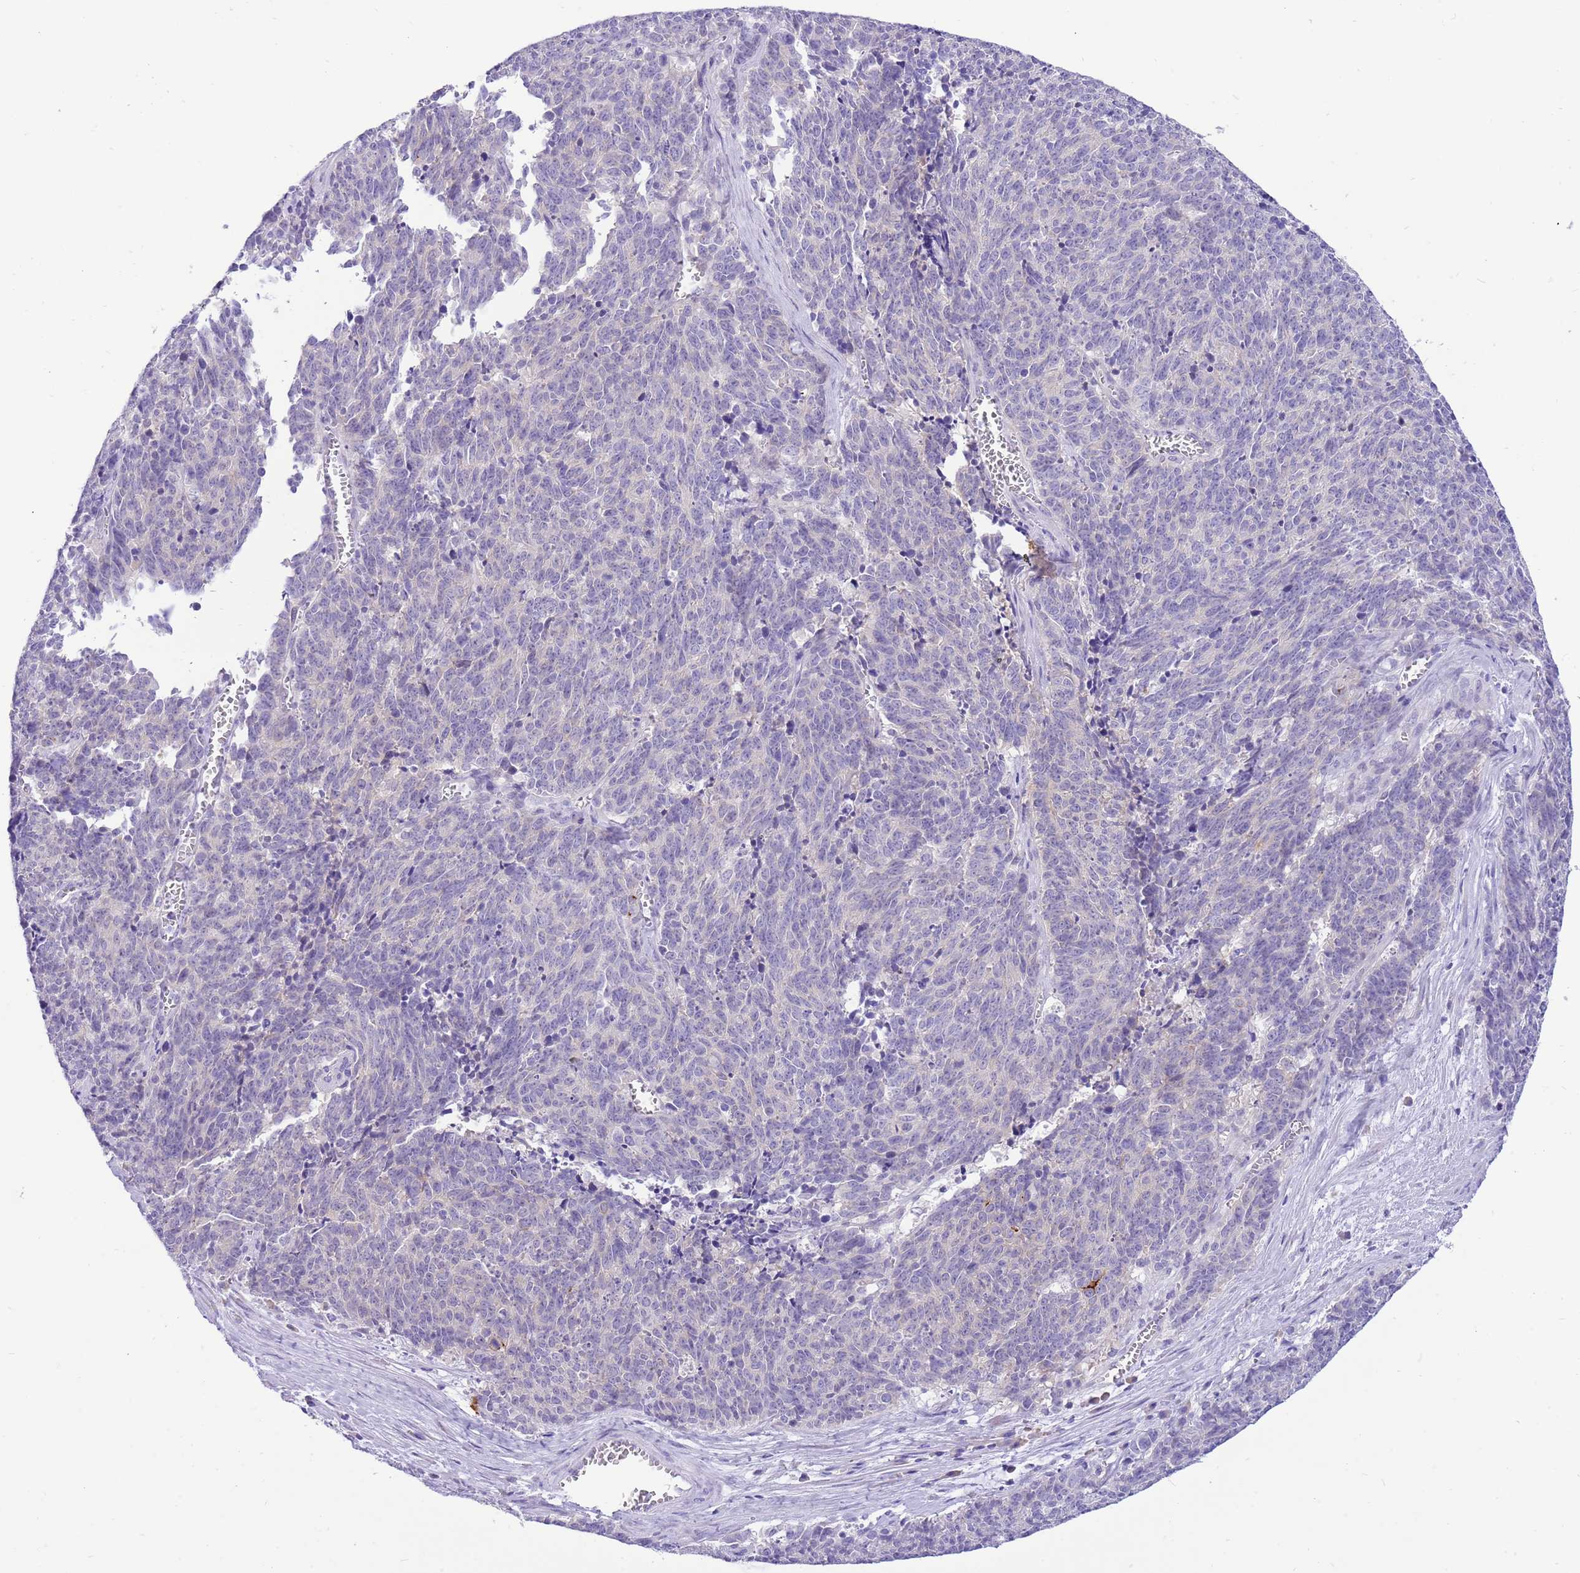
{"staining": {"intensity": "negative", "quantity": "none", "location": "none"}, "tissue": "cervical cancer", "cell_type": "Tumor cells", "image_type": "cancer", "snomed": [{"axis": "morphology", "description": "Squamous cell carcinoma, NOS"}, {"axis": "topography", "description": "Cervix"}], "caption": "Immunohistochemistry micrograph of cervical squamous cell carcinoma stained for a protein (brown), which shows no positivity in tumor cells. (DAB (3,3'-diaminobenzidine) immunohistochemistry visualized using brightfield microscopy, high magnification).", "gene": "R3HDM4", "patient": {"sex": "female", "age": 29}}